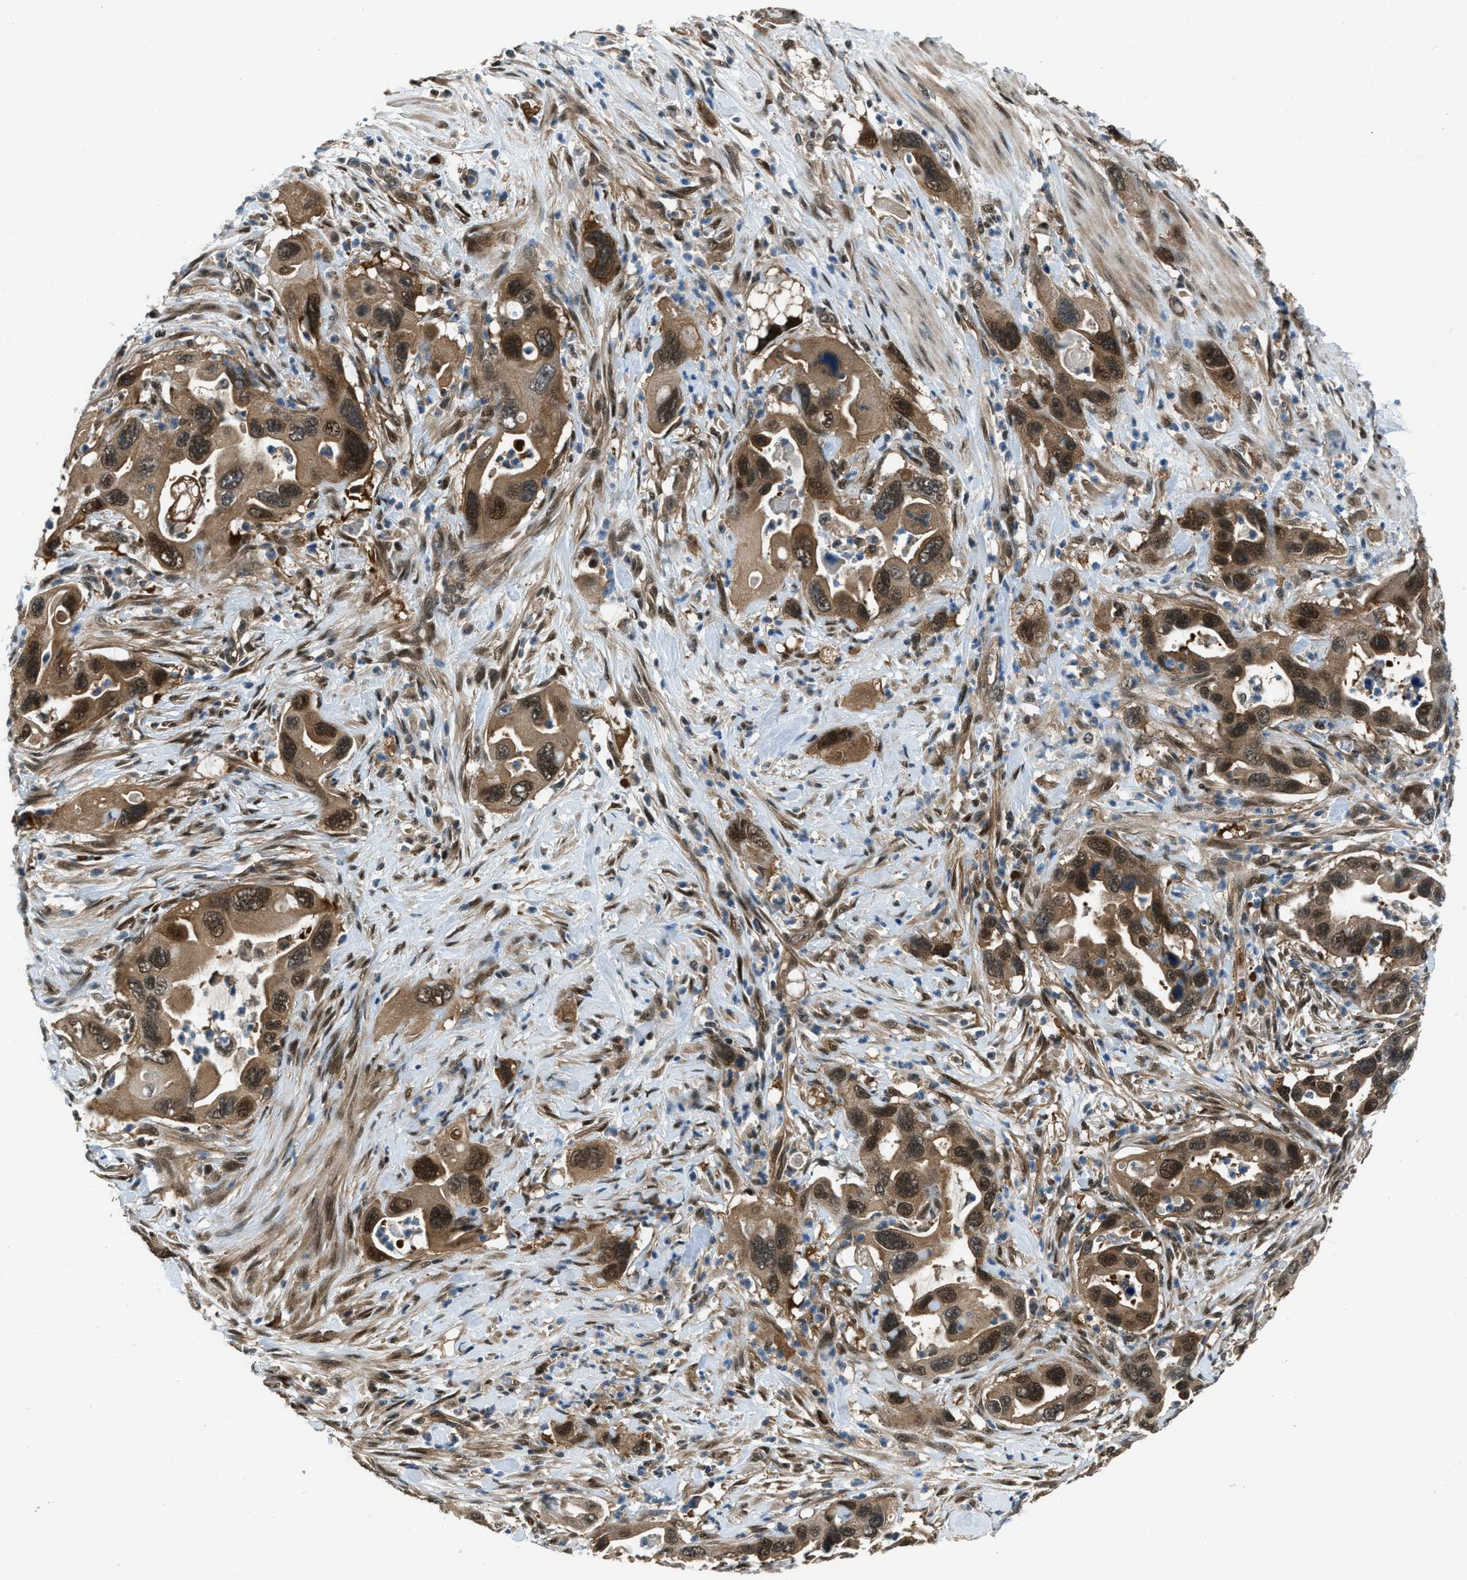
{"staining": {"intensity": "moderate", "quantity": ">75%", "location": "cytoplasmic/membranous,nuclear"}, "tissue": "pancreatic cancer", "cell_type": "Tumor cells", "image_type": "cancer", "snomed": [{"axis": "morphology", "description": "Adenocarcinoma, NOS"}, {"axis": "topography", "description": "Pancreas"}], "caption": "Immunohistochemistry (IHC) histopathology image of neoplastic tissue: pancreatic cancer stained using immunohistochemistry exhibits medium levels of moderate protein expression localized specifically in the cytoplasmic/membranous and nuclear of tumor cells, appearing as a cytoplasmic/membranous and nuclear brown color.", "gene": "NUDCD3", "patient": {"sex": "female", "age": 70}}